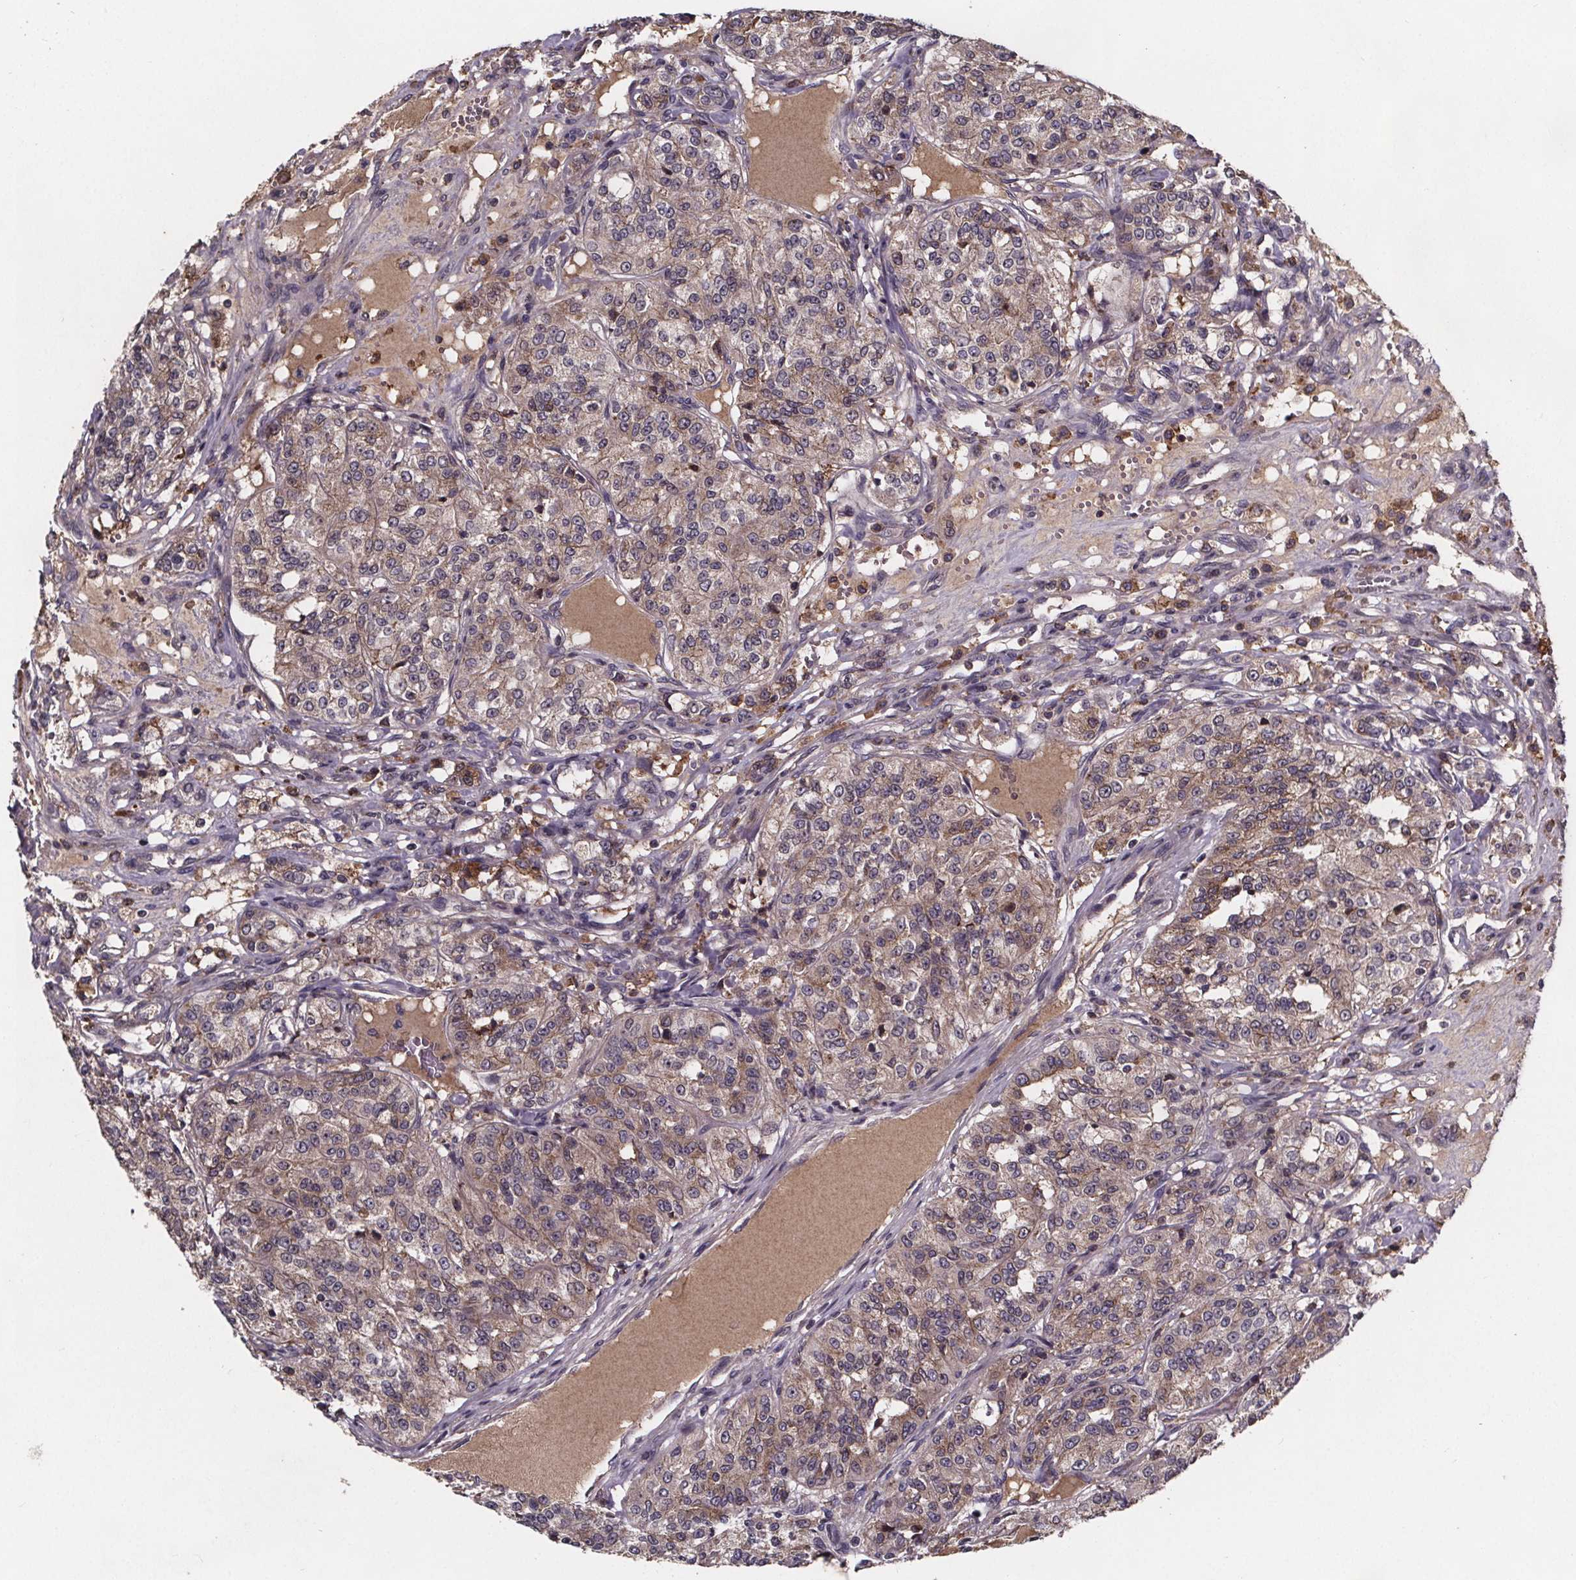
{"staining": {"intensity": "weak", "quantity": "<25%", "location": "cytoplasmic/membranous"}, "tissue": "renal cancer", "cell_type": "Tumor cells", "image_type": "cancer", "snomed": [{"axis": "morphology", "description": "Adenocarcinoma, NOS"}, {"axis": "topography", "description": "Kidney"}], "caption": "Immunohistochemistry (IHC) of human renal adenocarcinoma reveals no staining in tumor cells.", "gene": "FASTKD3", "patient": {"sex": "female", "age": 63}}